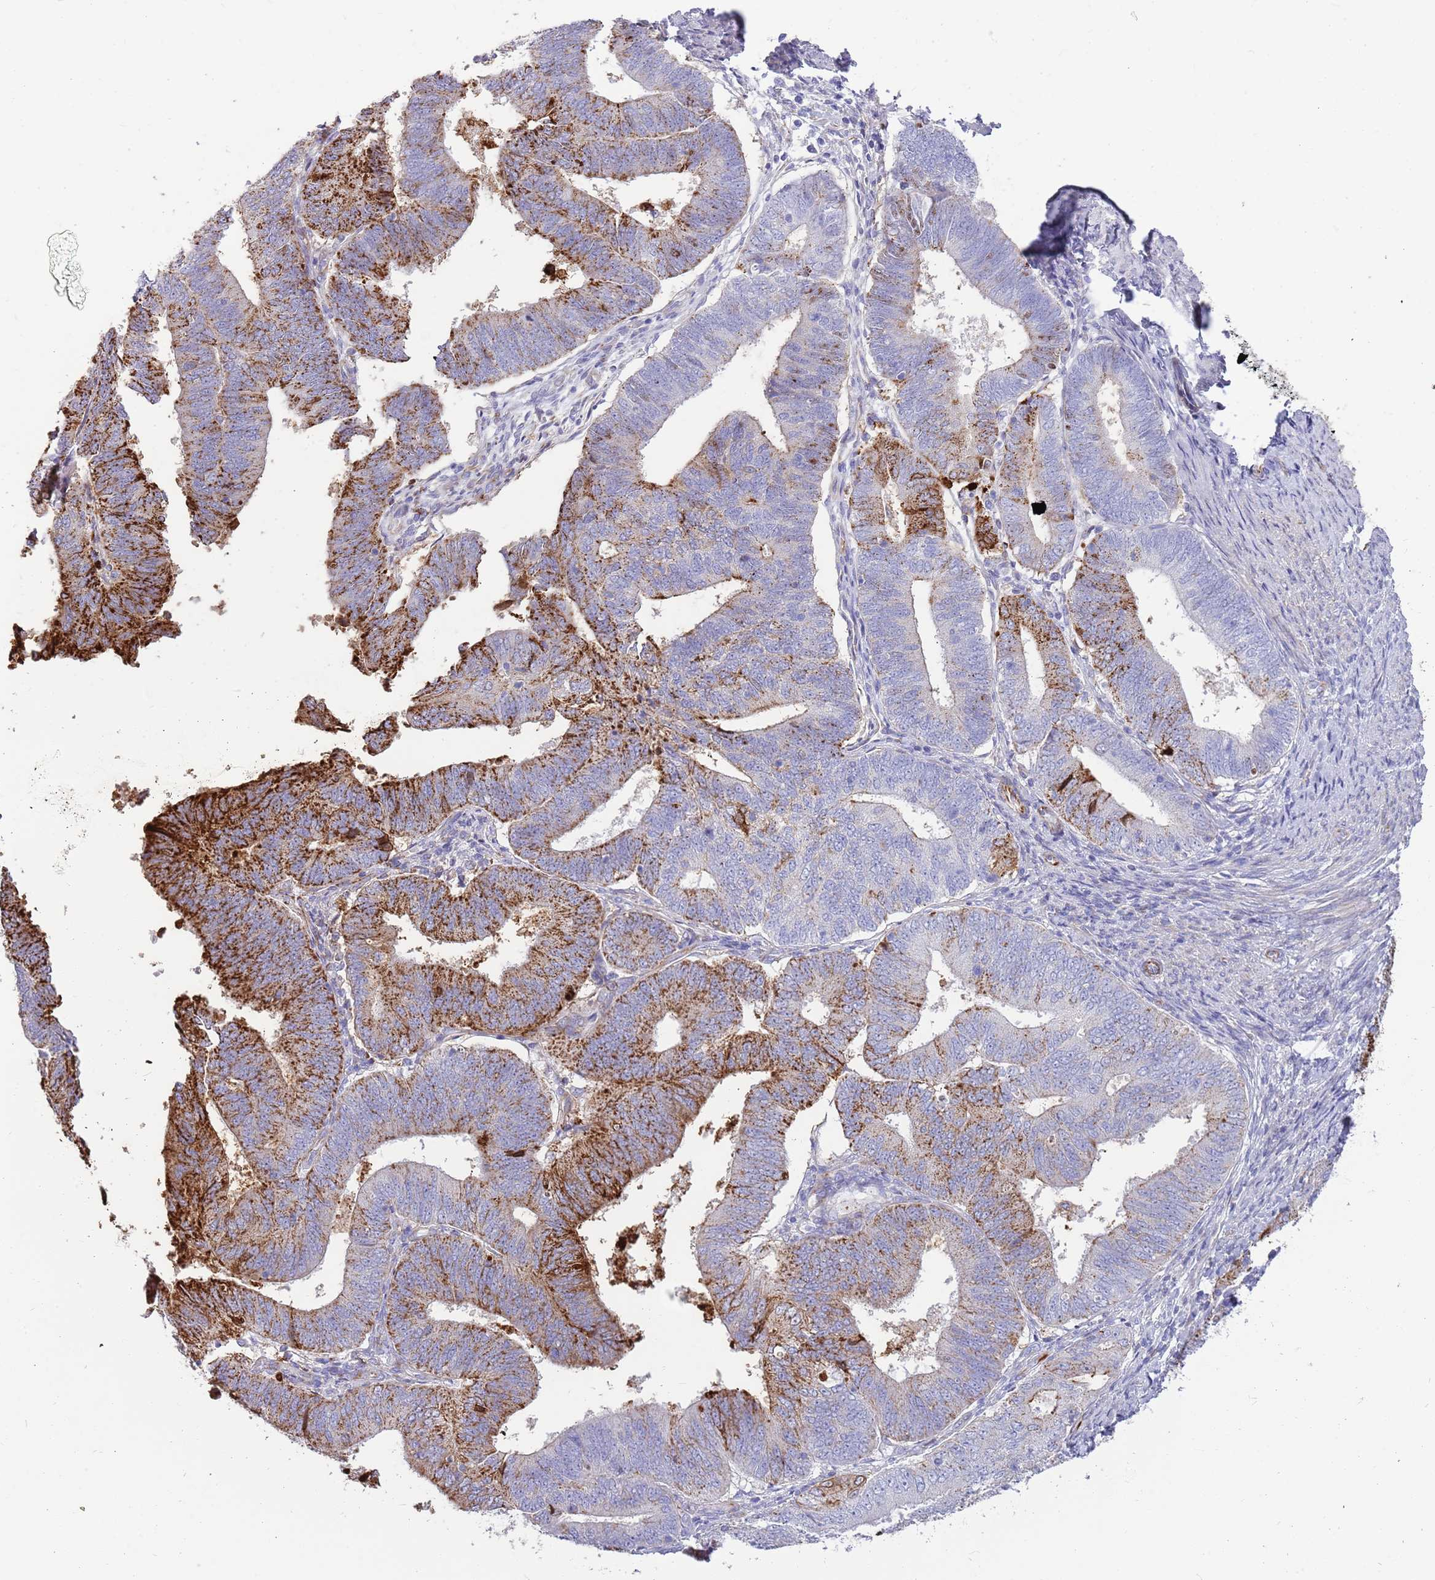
{"staining": {"intensity": "strong", "quantity": "<25%", "location": "cytoplasmic/membranous"}, "tissue": "endometrial cancer", "cell_type": "Tumor cells", "image_type": "cancer", "snomed": [{"axis": "morphology", "description": "Adenocarcinoma, NOS"}, {"axis": "topography", "description": "Endometrium"}], "caption": "An IHC histopathology image of neoplastic tissue is shown. Protein staining in brown shows strong cytoplasmic/membranous positivity in endometrial cancer within tumor cells. (DAB (3,3'-diaminobenzidine) IHC with brightfield microscopy, high magnification).", "gene": "ZDHHC1", "patient": {"sex": "female", "age": 70}}